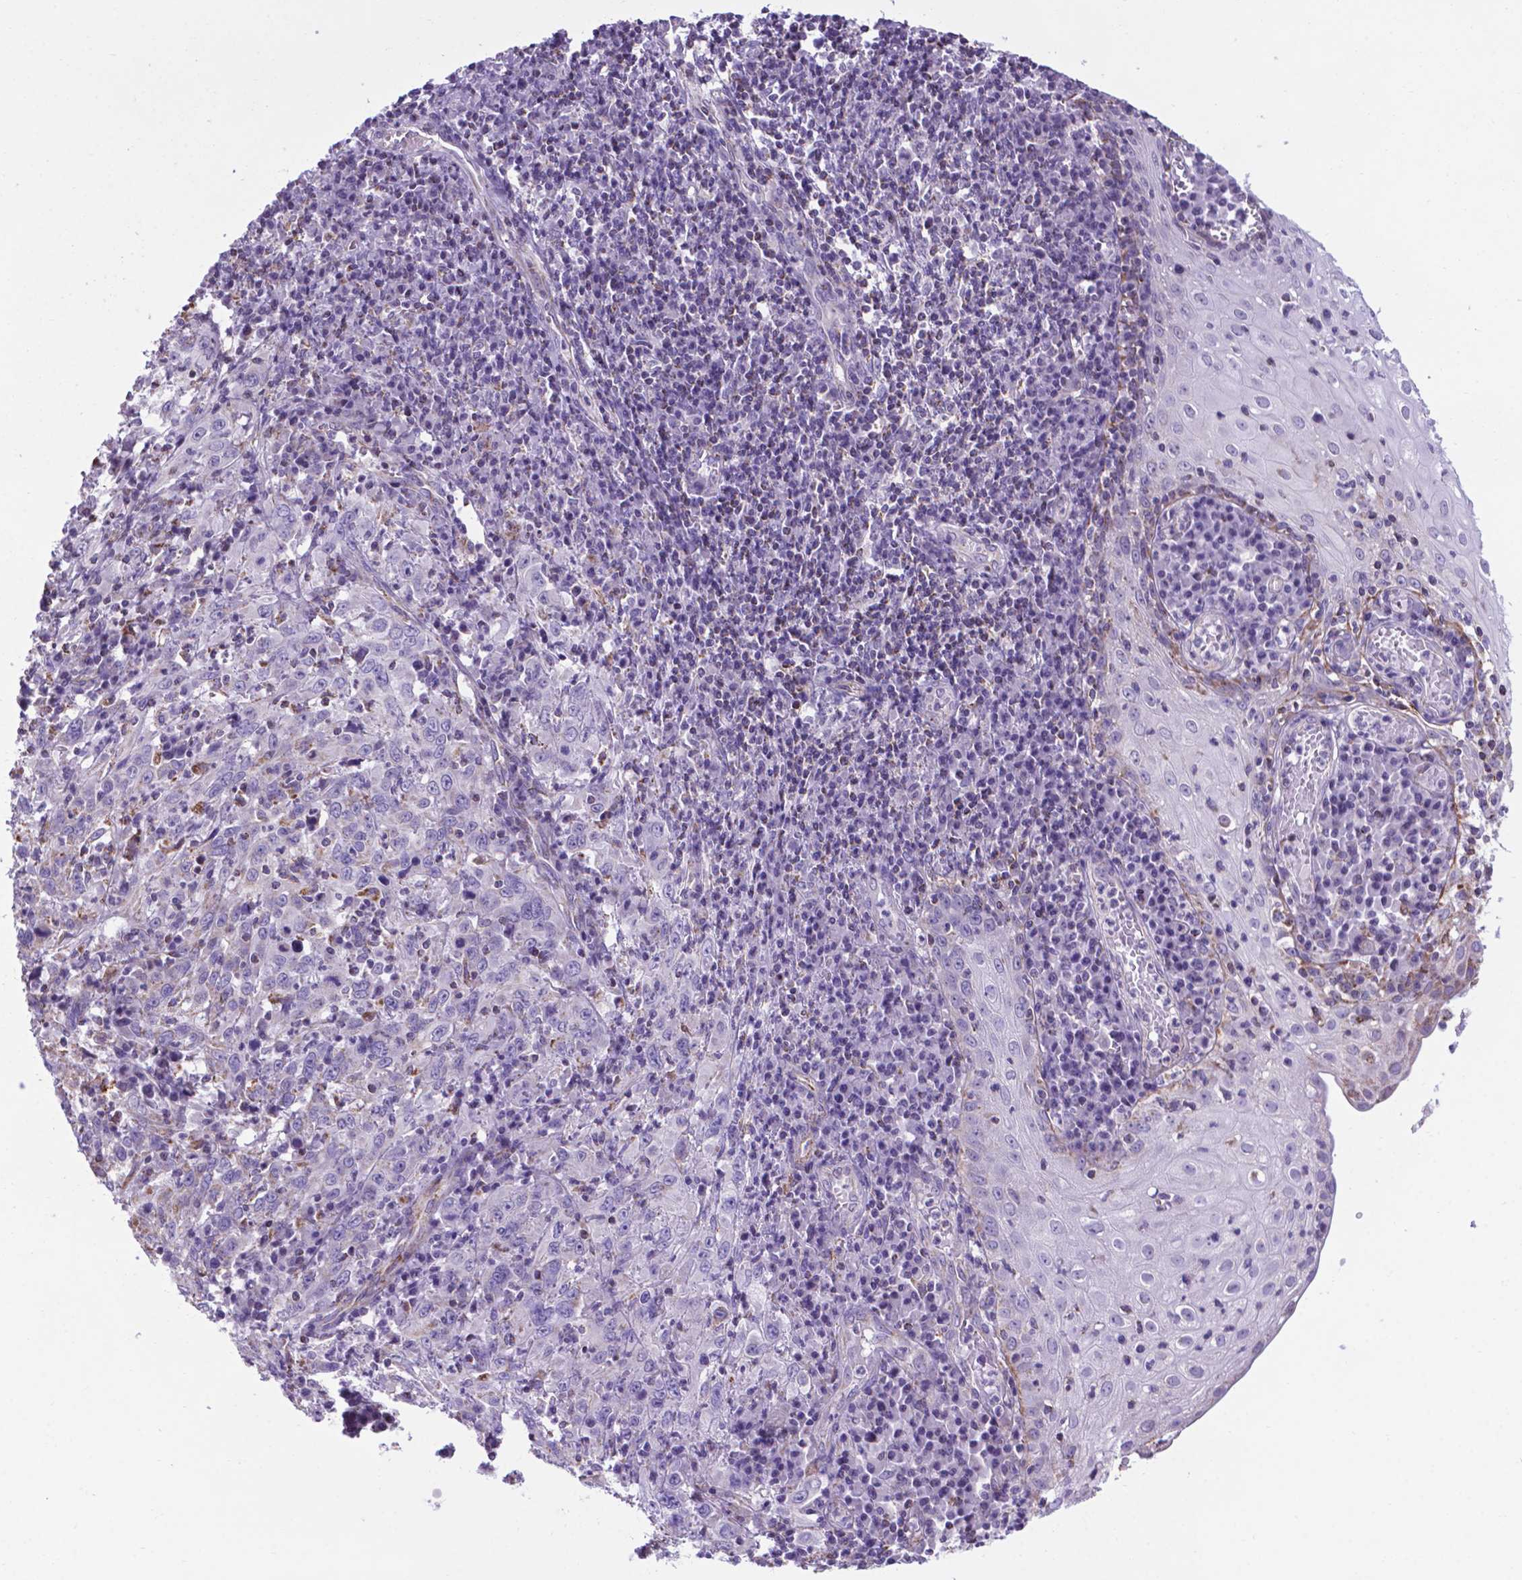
{"staining": {"intensity": "negative", "quantity": "none", "location": "none"}, "tissue": "cervical cancer", "cell_type": "Tumor cells", "image_type": "cancer", "snomed": [{"axis": "morphology", "description": "Squamous cell carcinoma, NOS"}, {"axis": "topography", "description": "Cervix"}], "caption": "Protein analysis of cervical cancer (squamous cell carcinoma) reveals no significant staining in tumor cells. (DAB immunohistochemistry with hematoxylin counter stain).", "gene": "POU3F3", "patient": {"sex": "female", "age": 46}}